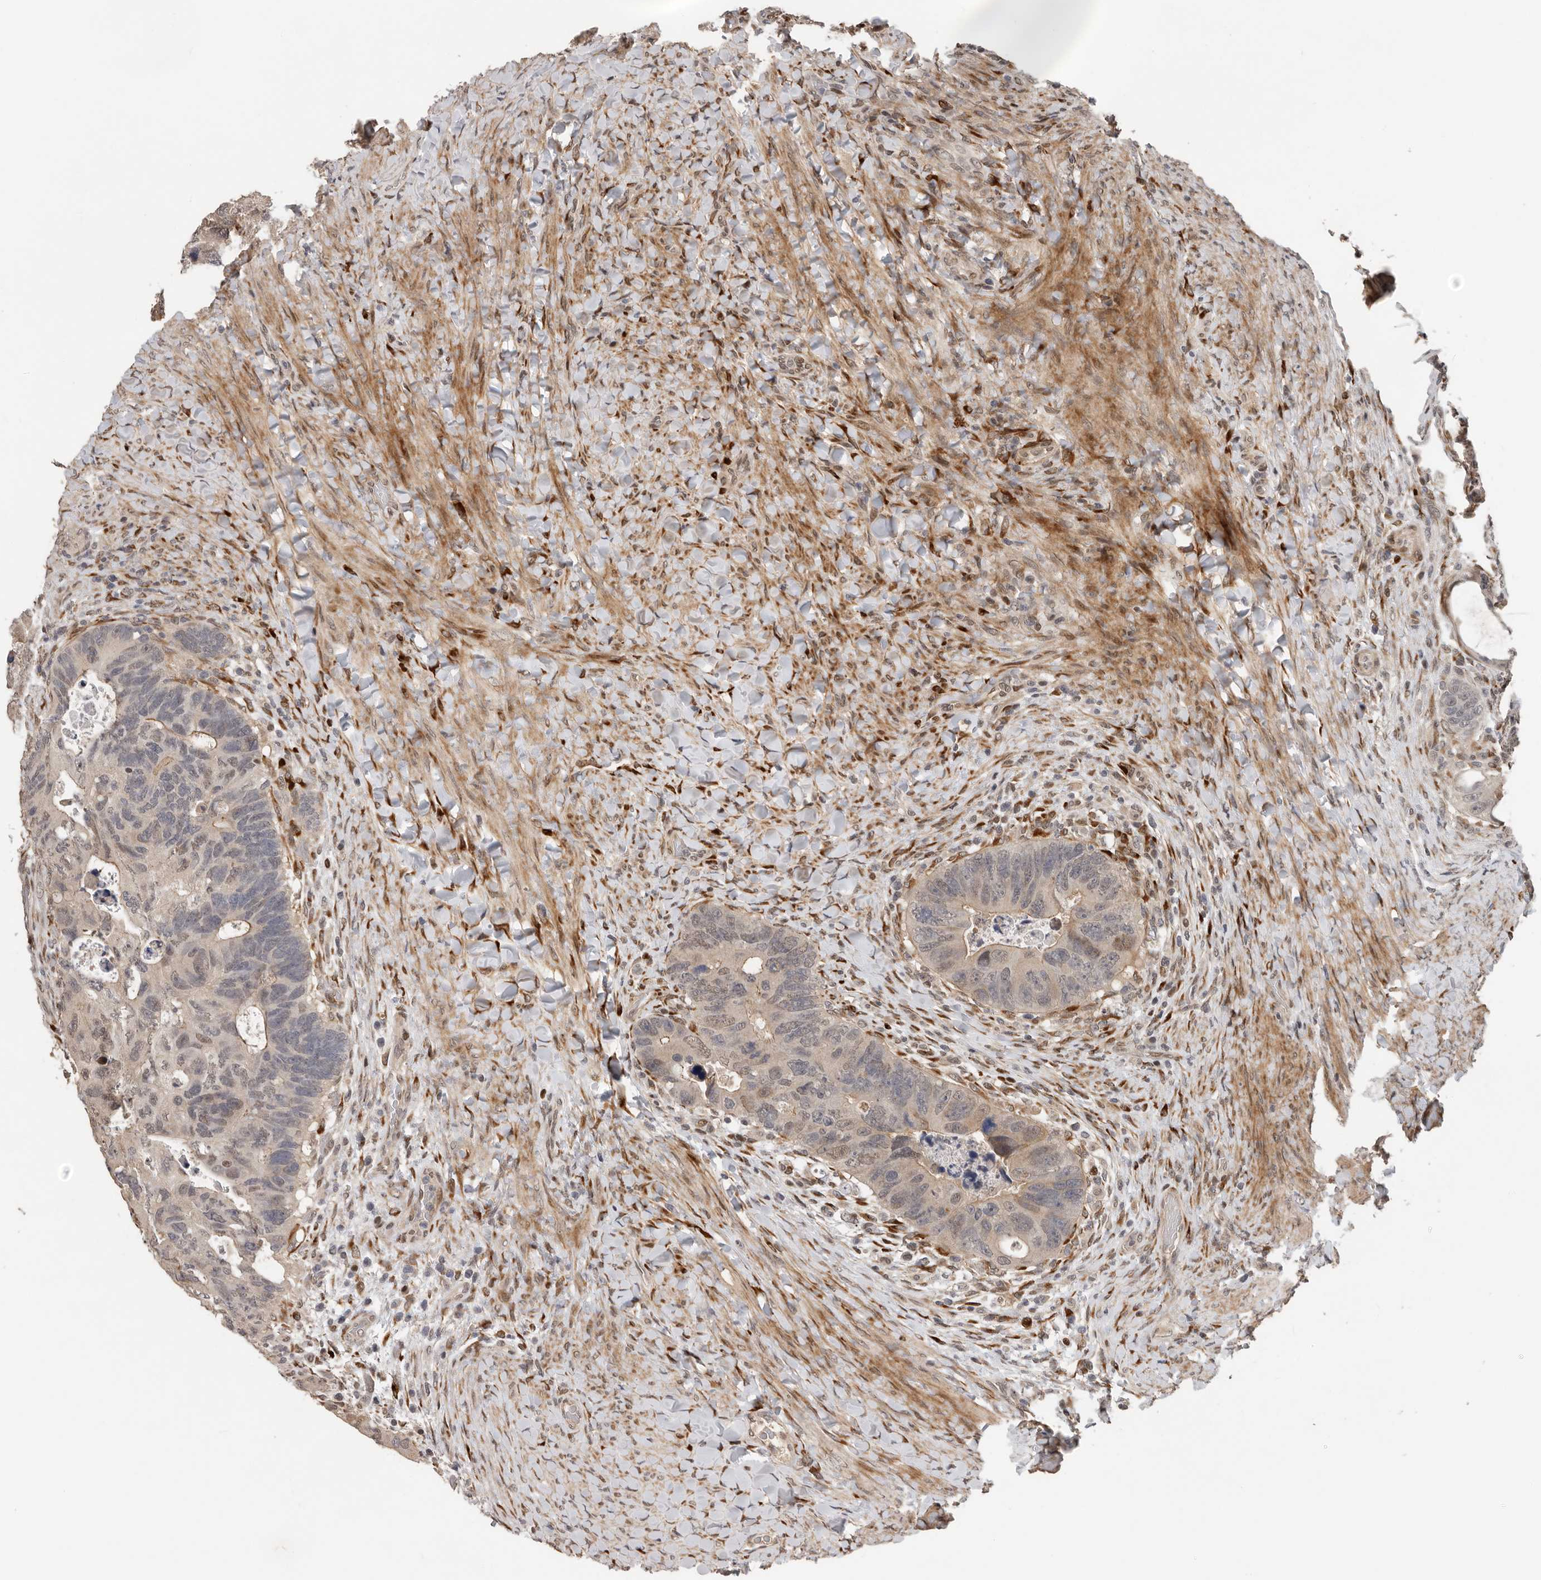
{"staining": {"intensity": "moderate", "quantity": "25%-75%", "location": "cytoplasmic/membranous,nuclear"}, "tissue": "colorectal cancer", "cell_type": "Tumor cells", "image_type": "cancer", "snomed": [{"axis": "morphology", "description": "Adenocarcinoma, NOS"}, {"axis": "topography", "description": "Rectum"}], "caption": "Colorectal cancer (adenocarcinoma) stained with immunohistochemistry shows moderate cytoplasmic/membranous and nuclear staining in approximately 25%-75% of tumor cells. (DAB IHC, brown staining for protein, blue staining for nuclei).", "gene": "HENMT1", "patient": {"sex": "male", "age": 59}}